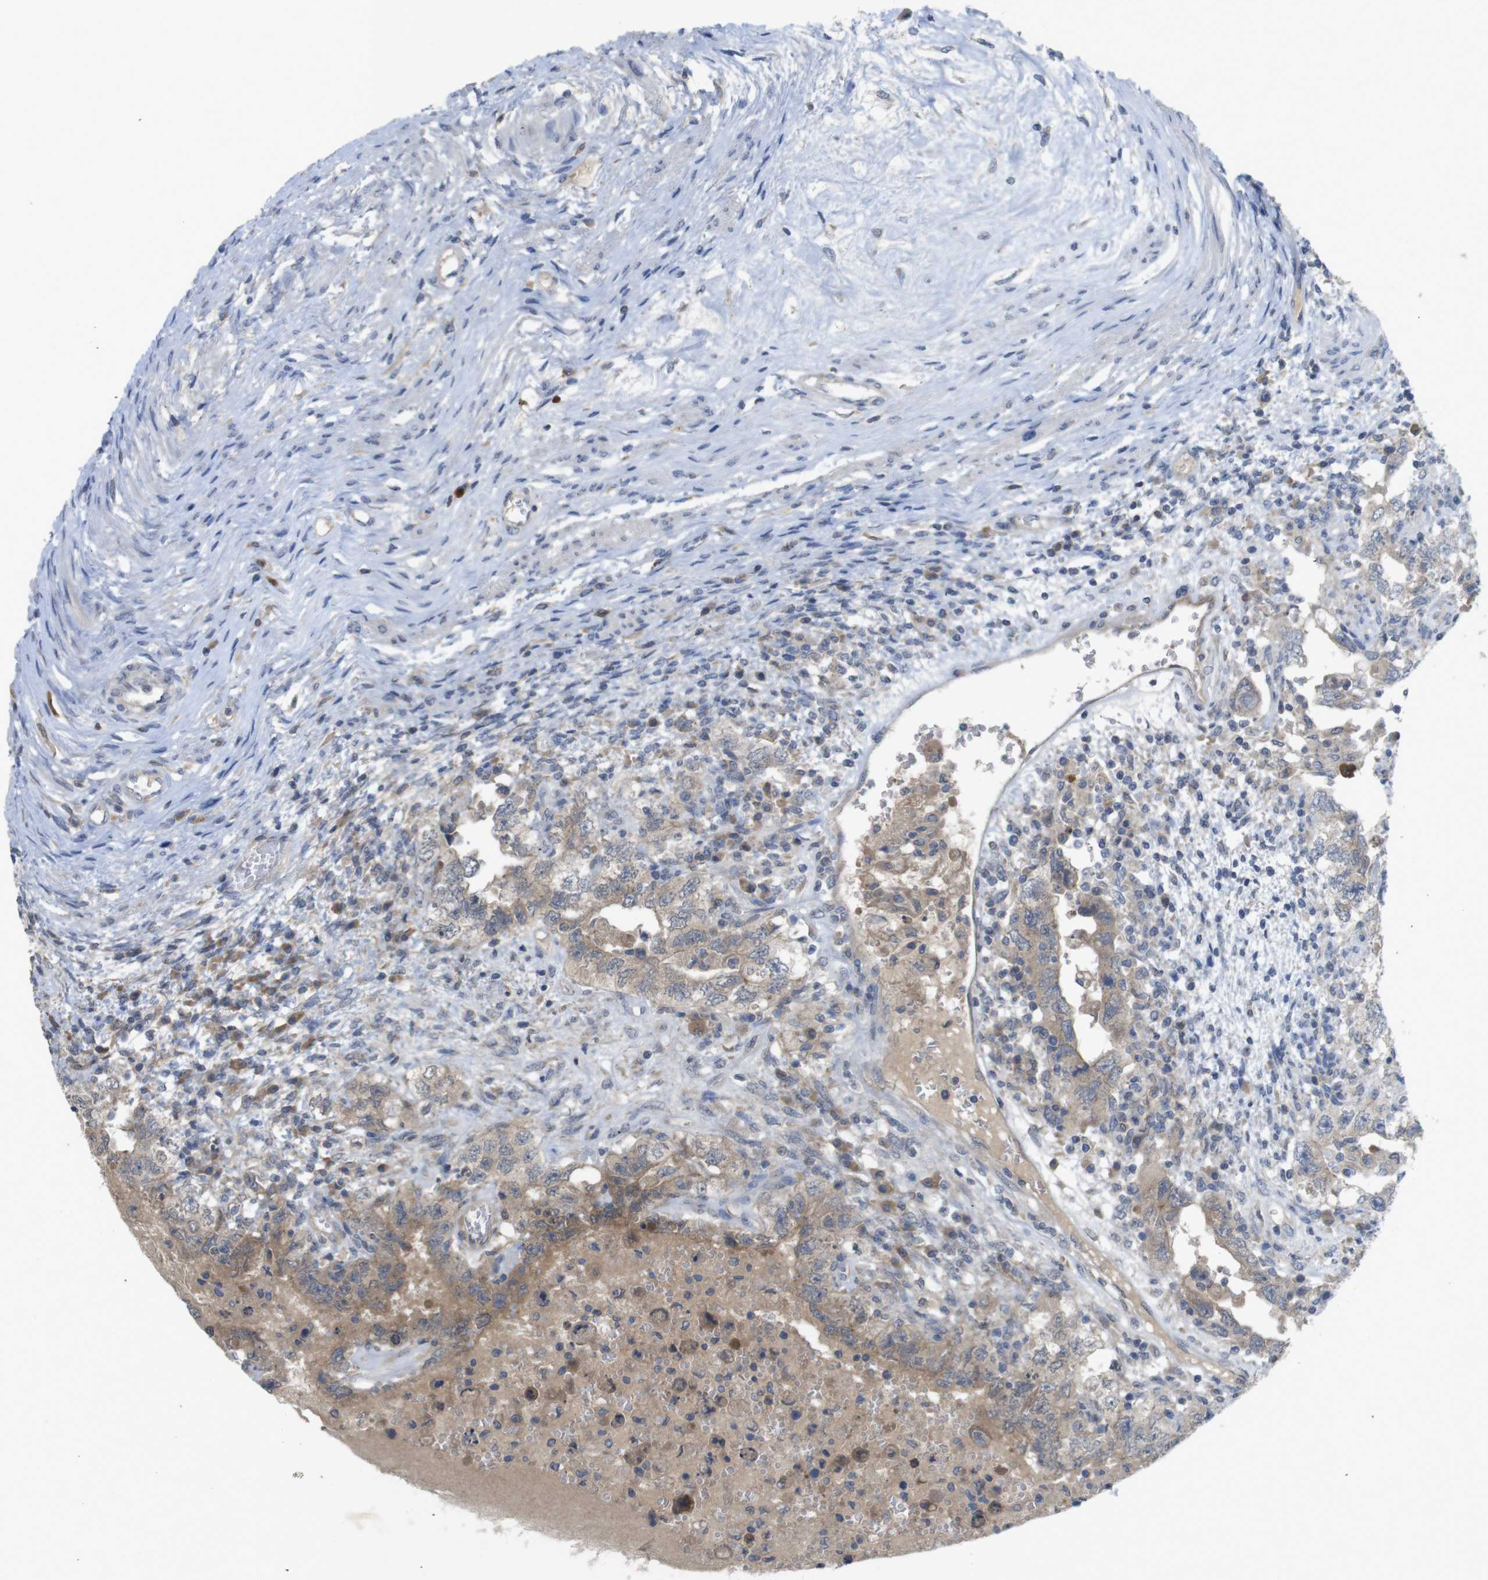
{"staining": {"intensity": "moderate", "quantity": ">75%", "location": "cytoplasmic/membranous"}, "tissue": "testis cancer", "cell_type": "Tumor cells", "image_type": "cancer", "snomed": [{"axis": "morphology", "description": "Carcinoma, Embryonal, NOS"}, {"axis": "topography", "description": "Testis"}], "caption": "Protein expression analysis of embryonal carcinoma (testis) reveals moderate cytoplasmic/membranous staining in about >75% of tumor cells.", "gene": "BCAR3", "patient": {"sex": "male", "age": 26}}